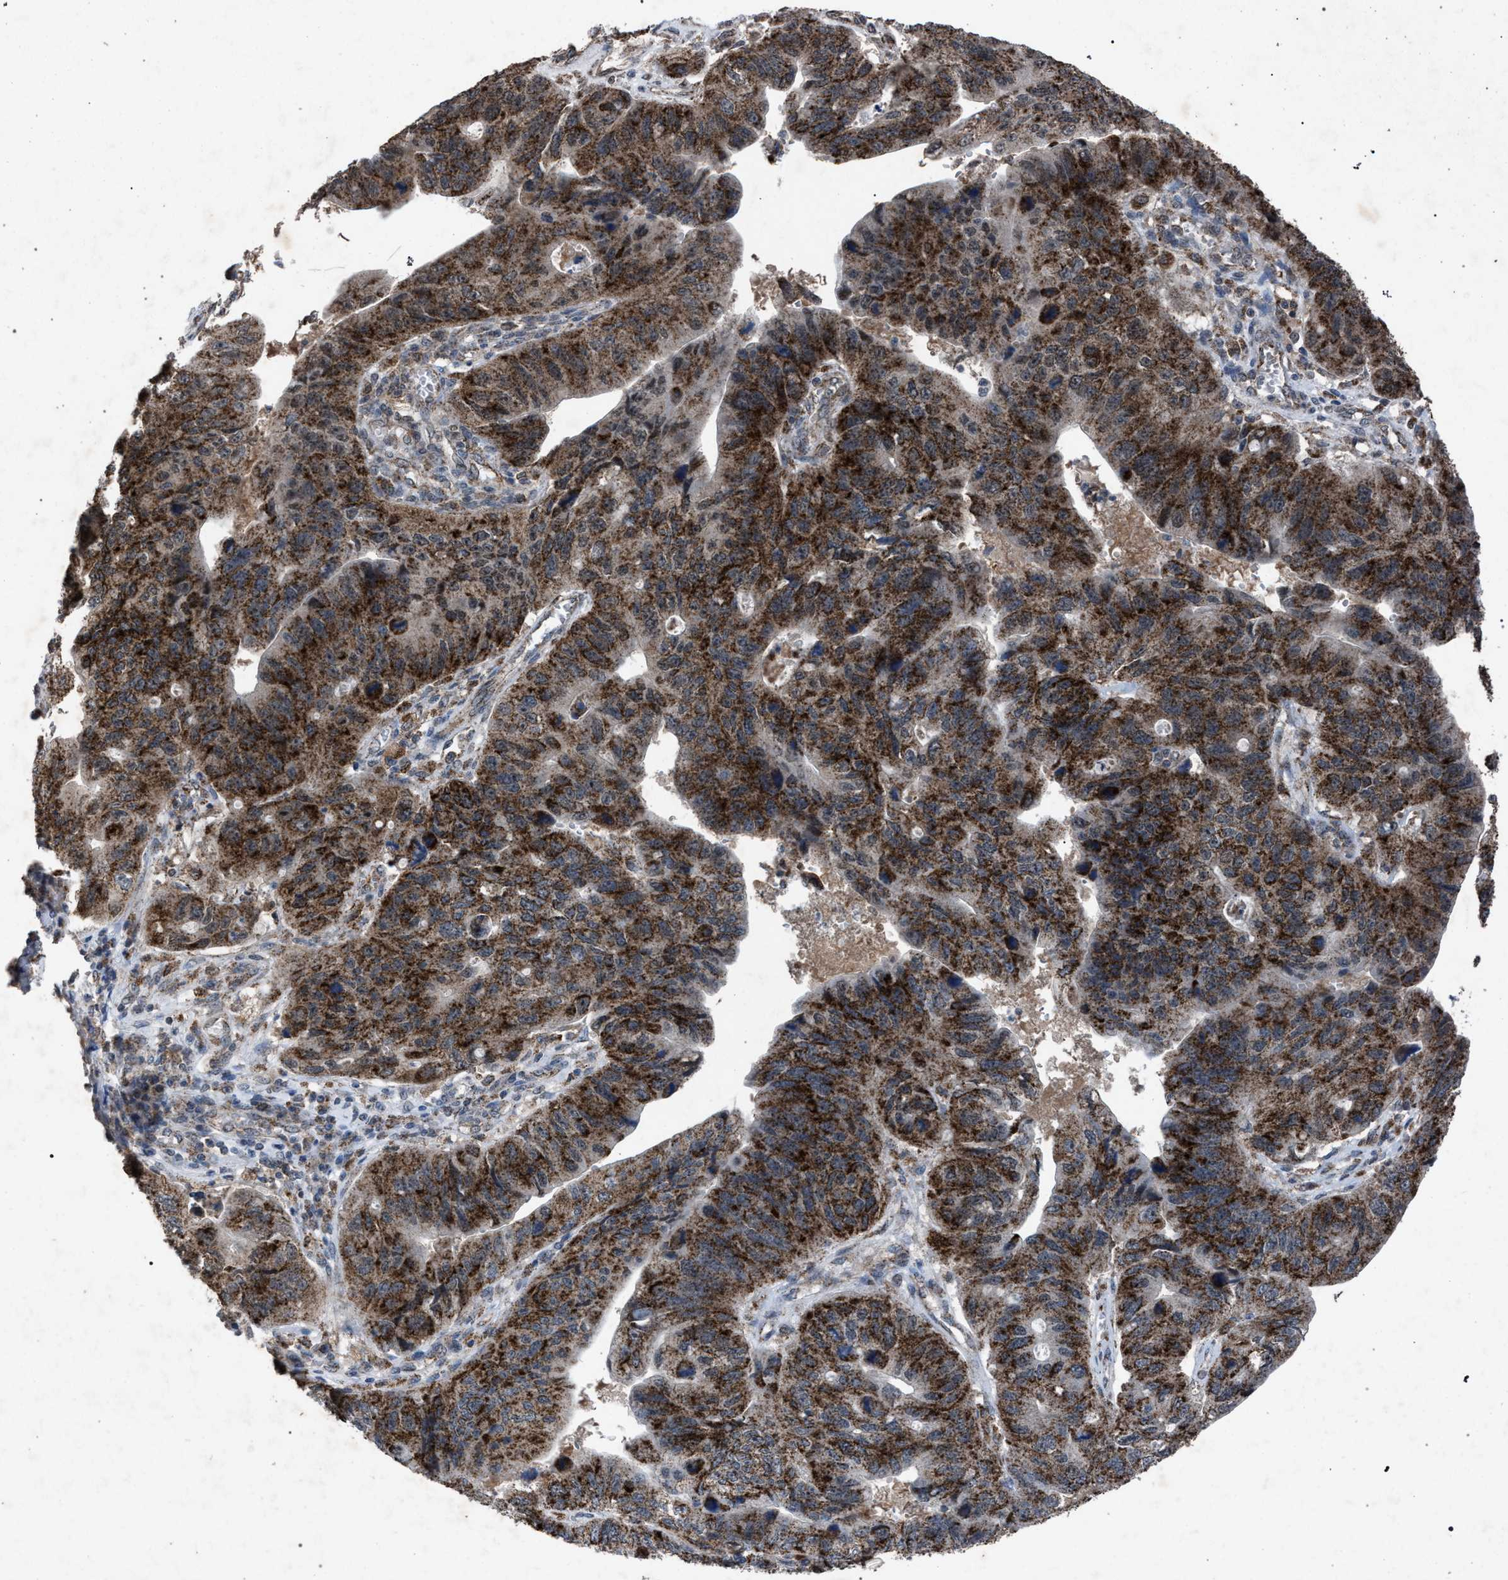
{"staining": {"intensity": "moderate", "quantity": ">75%", "location": "cytoplasmic/membranous"}, "tissue": "stomach cancer", "cell_type": "Tumor cells", "image_type": "cancer", "snomed": [{"axis": "morphology", "description": "Adenocarcinoma, NOS"}, {"axis": "topography", "description": "Stomach"}], "caption": "IHC photomicrograph of human stomach adenocarcinoma stained for a protein (brown), which reveals medium levels of moderate cytoplasmic/membranous positivity in about >75% of tumor cells.", "gene": "HSD17B4", "patient": {"sex": "male", "age": 59}}